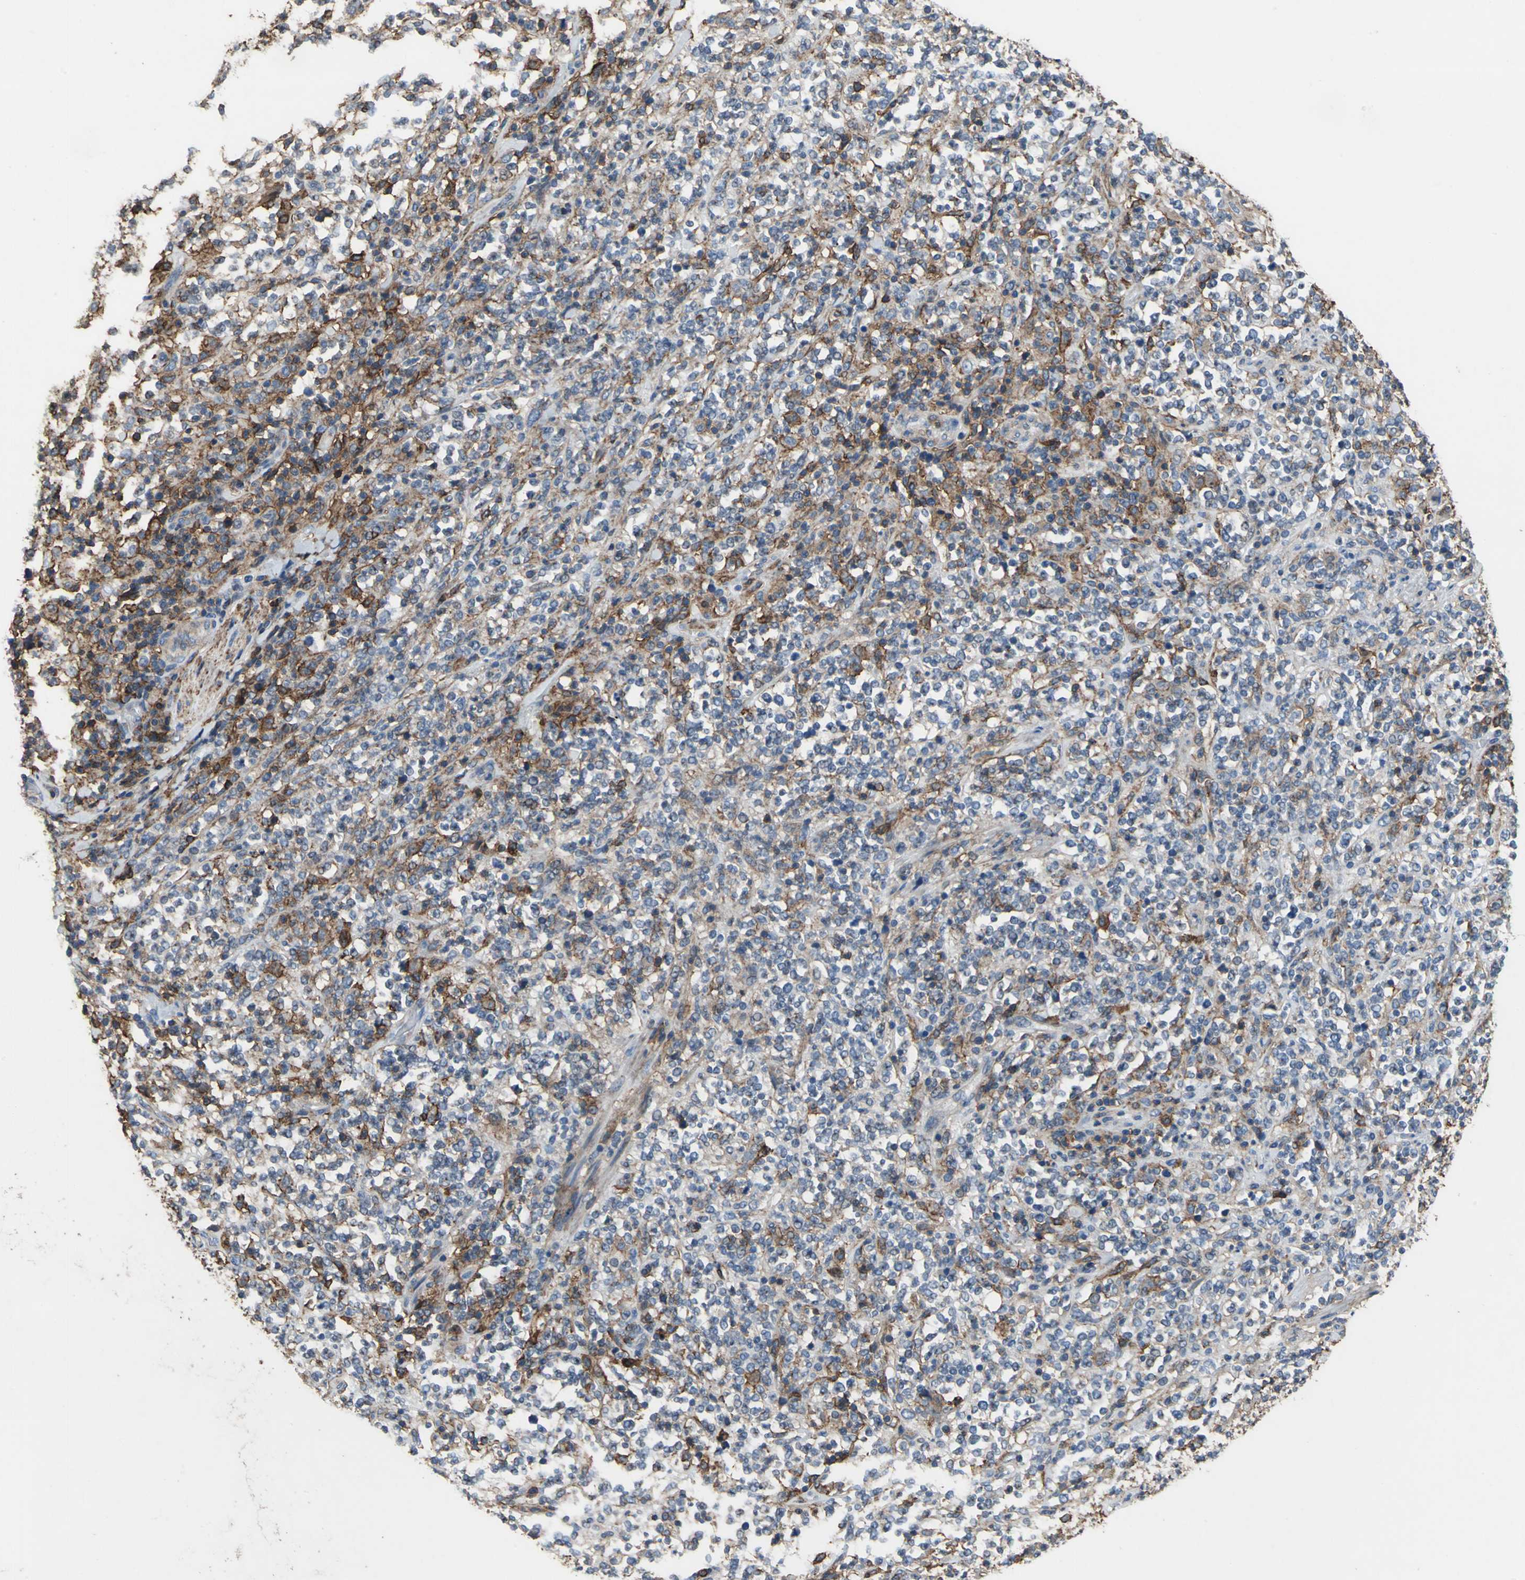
{"staining": {"intensity": "moderate", "quantity": "25%-75%", "location": "cytoplasmic/membranous"}, "tissue": "lymphoma", "cell_type": "Tumor cells", "image_type": "cancer", "snomed": [{"axis": "morphology", "description": "Malignant lymphoma, non-Hodgkin's type, High grade"}, {"axis": "topography", "description": "Soft tissue"}], "caption": "Protein expression analysis of lymphoma exhibits moderate cytoplasmic/membranous expression in about 25%-75% of tumor cells.", "gene": "CD44", "patient": {"sex": "male", "age": 18}}